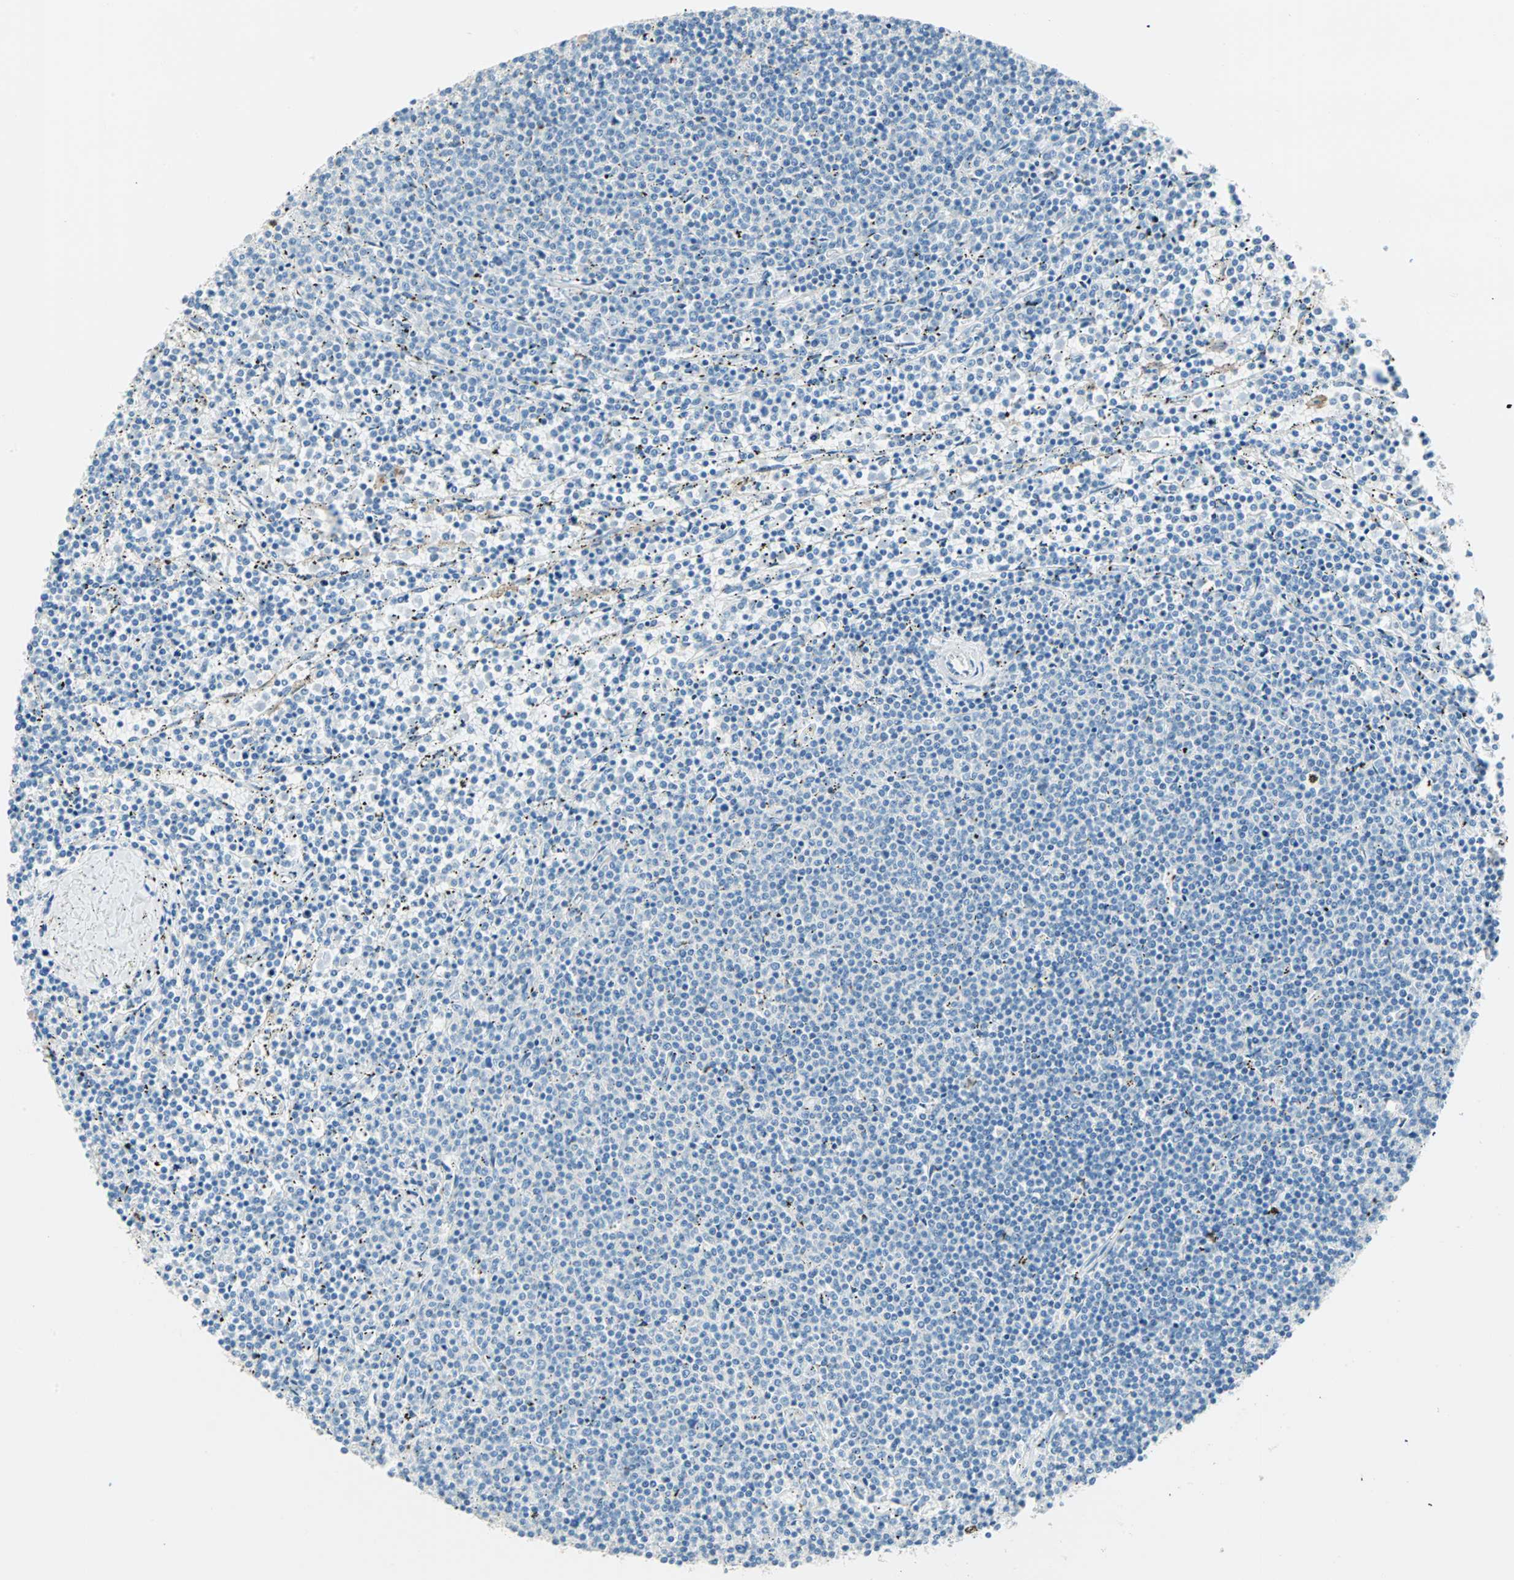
{"staining": {"intensity": "negative", "quantity": "none", "location": "none"}, "tissue": "lymphoma", "cell_type": "Tumor cells", "image_type": "cancer", "snomed": [{"axis": "morphology", "description": "Malignant lymphoma, non-Hodgkin's type, Low grade"}, {"axis": "topography", "description": "Spleen"}], "caption": "Tumor cells are negative for protein expression in human lymphoma.", "gene": "ATF6", "patient": {"sex": "female", "age": 50}}